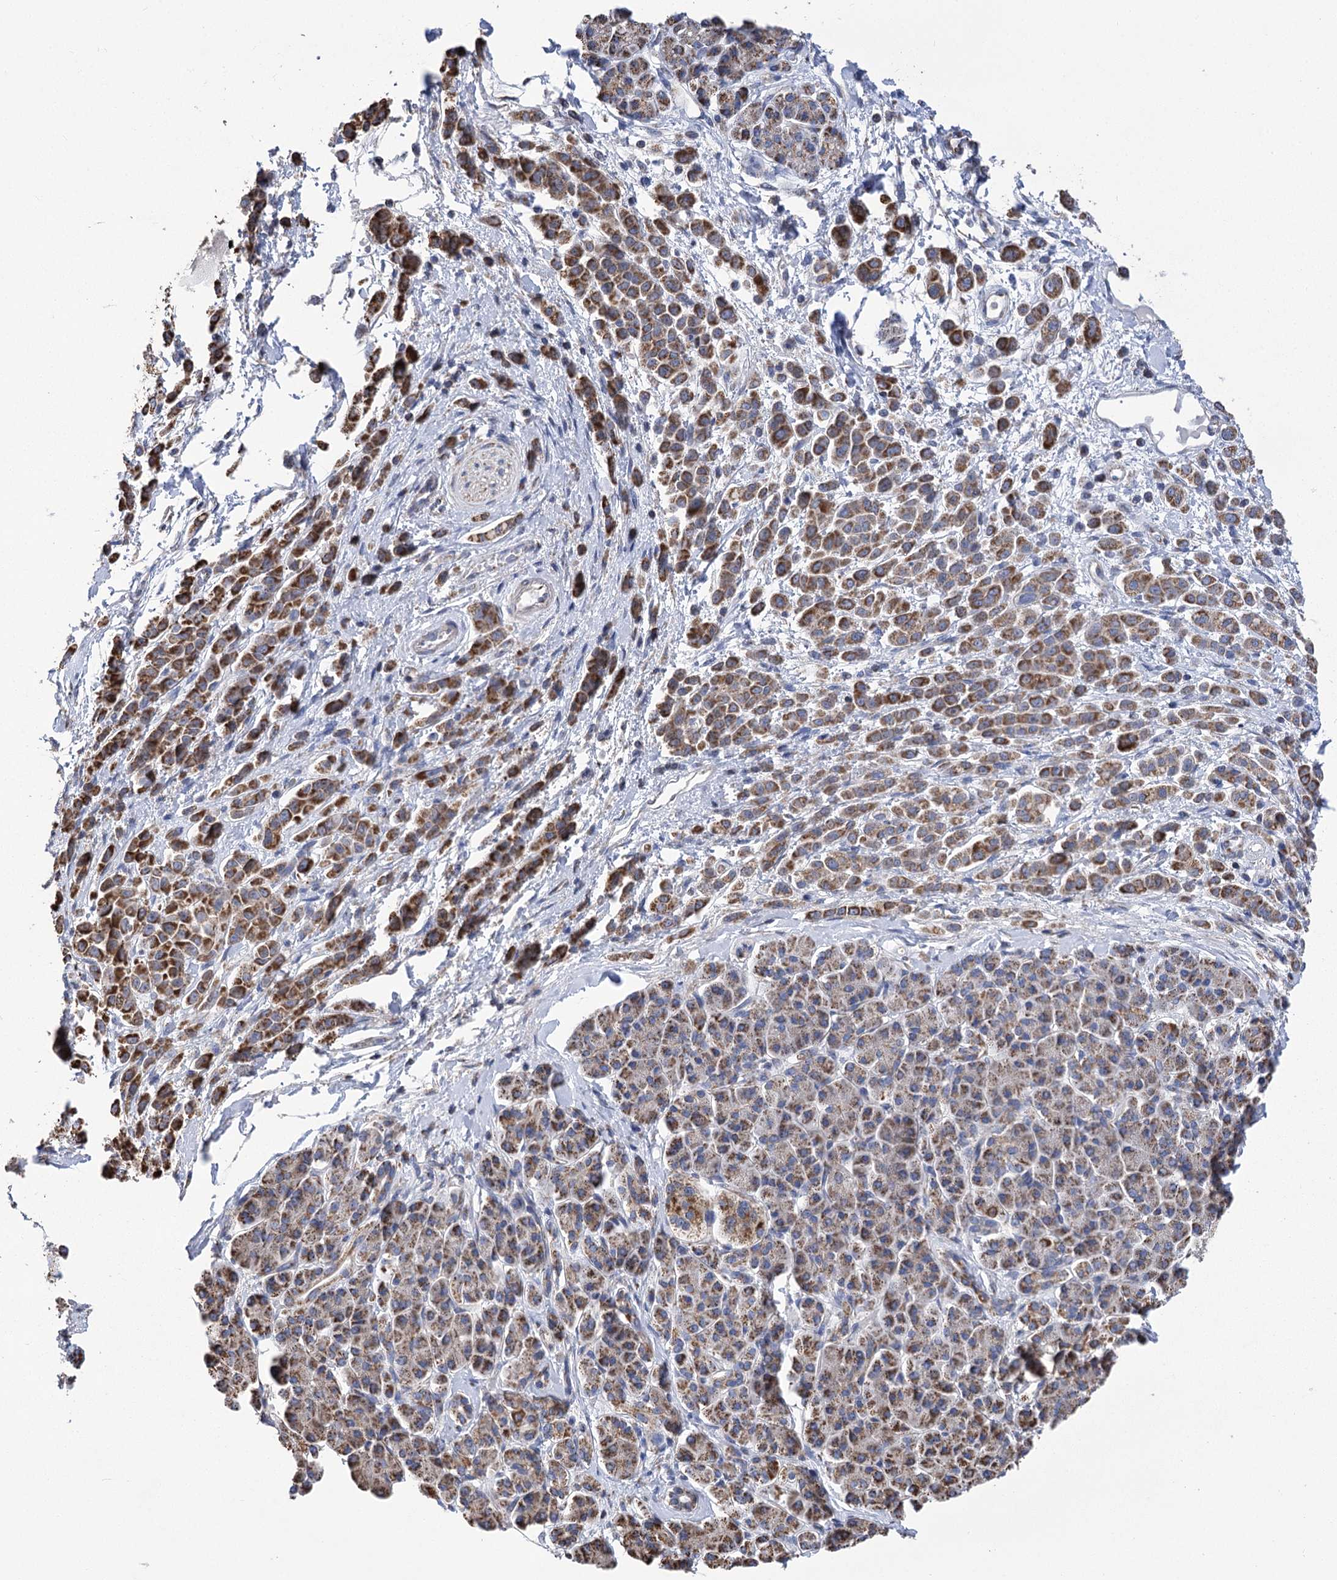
{"staining": {"intensity": "strong", "quantity": ">75%", "location": "cytoplasmic/membranous"}, "tissue": "pancreatic cancer", "cell_type": "Tumor cells", "image_type": "cancer", "snomed": [{"axis": "morphology", "description": "Normal tissue, NOS"}, {"axis": "morphology", "description": "Adenocarcinoma, NOS"}, {"axis": "topography", "description": "Pancreas"}], "caption": "A high-resolution image shows immunohistochemistry (IHC) staining of pancreatic adenocarcinoma, which reveals strong cytoplasmic/membranous staining in about >75% of tumor cells.", "gene": "CCDC73", "patient": {"sex": "female", "age": 64}}